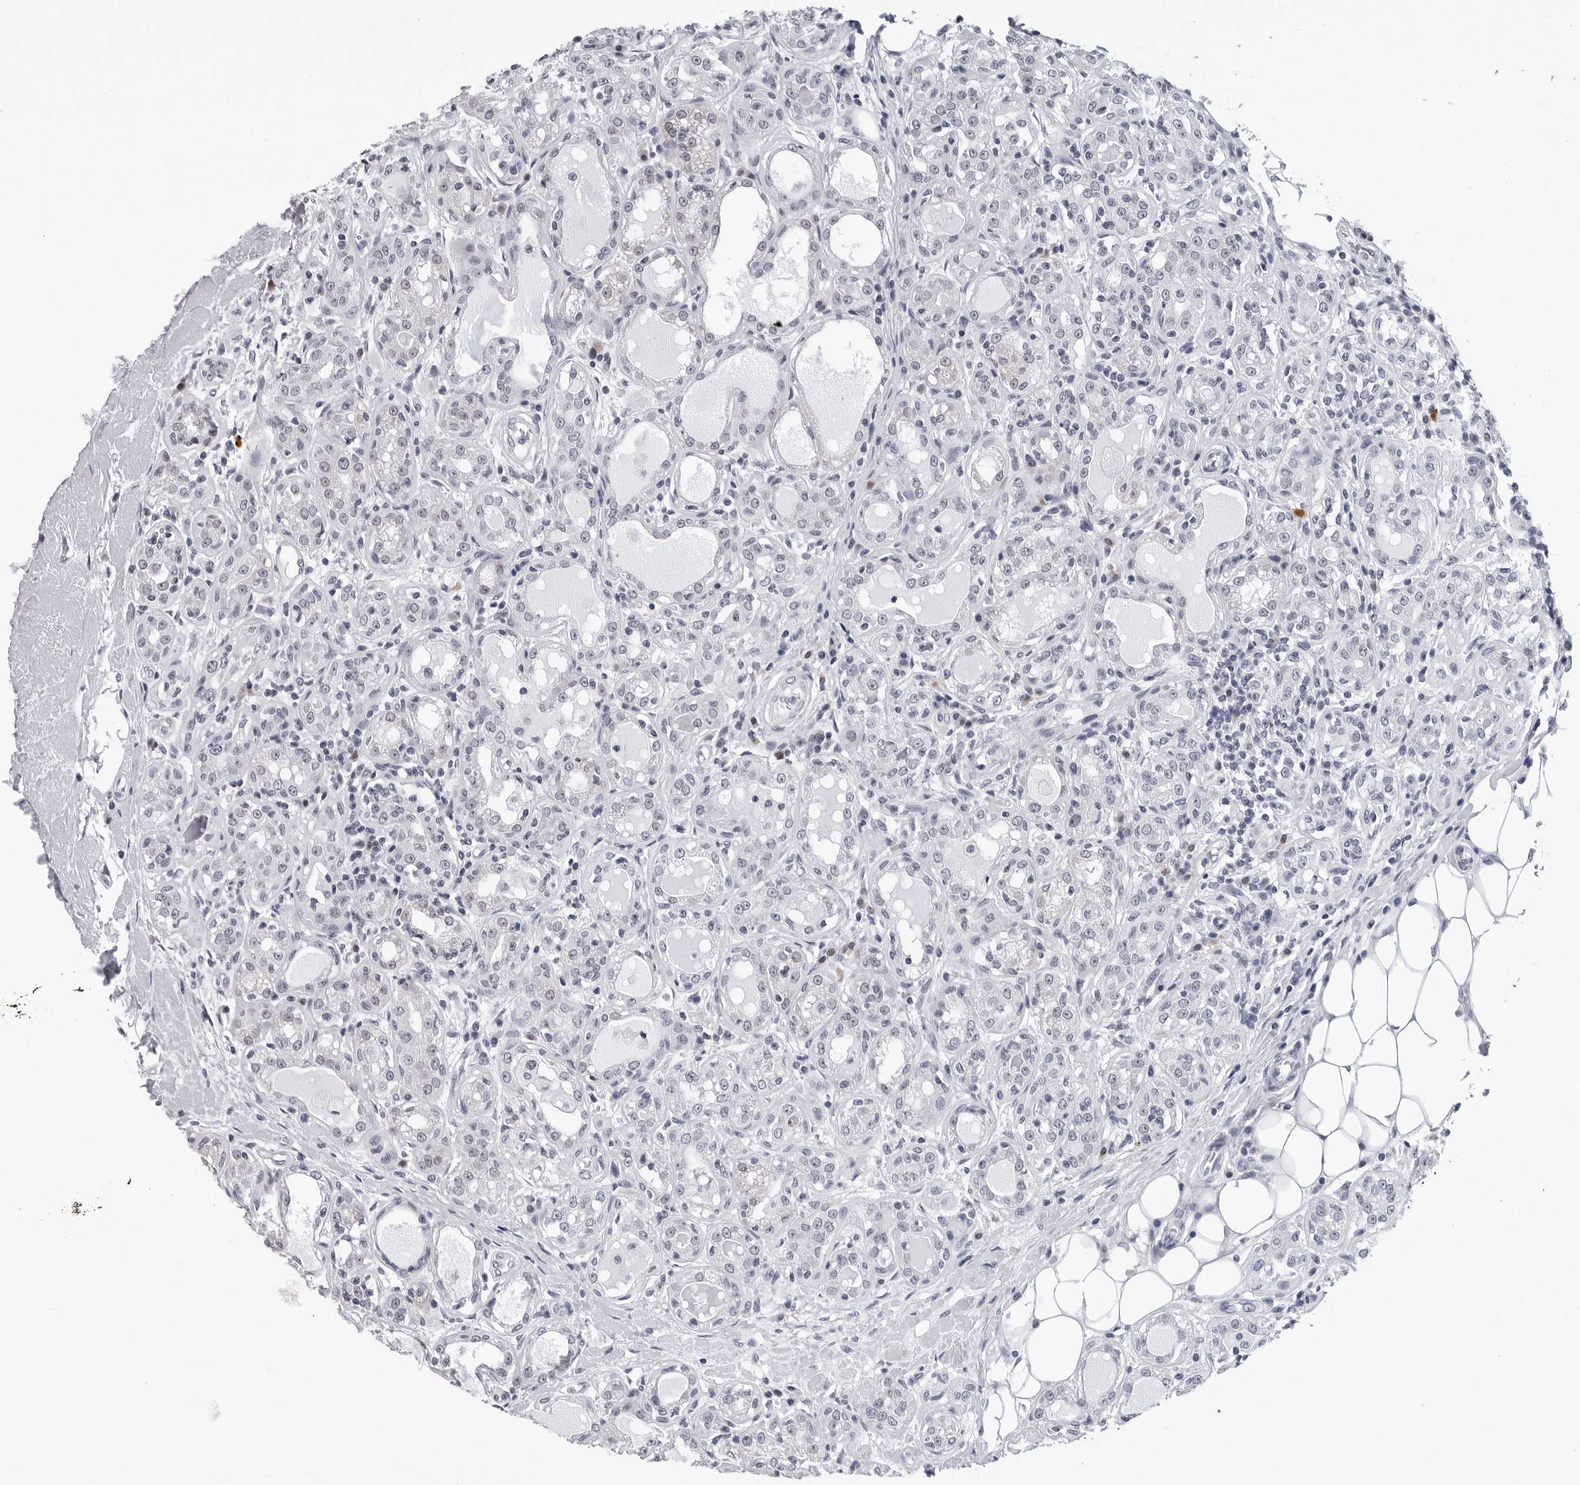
{"staining": {"intensity": "negative", "quantity": "none", "location": "none"}, "tissue": "breast cancer", "cell_type": "Tumor cells", "image_type": "cancer", "snomed": [{"axis": "morphology", "description": "Duct carcinoma"}, {"axis": "topography", "description": "Breast"}], "caption": "Immunohistochemistry micrograph of neoplastic tissue: breast cancer (infiltrating ductal carcinoma) stained with DAB (3,3'-diaminobenzidine) exhibits no significant protein expression in tumor cells.", "gene": "GNL2", "patient": {"sex": "female", "age": 27}}